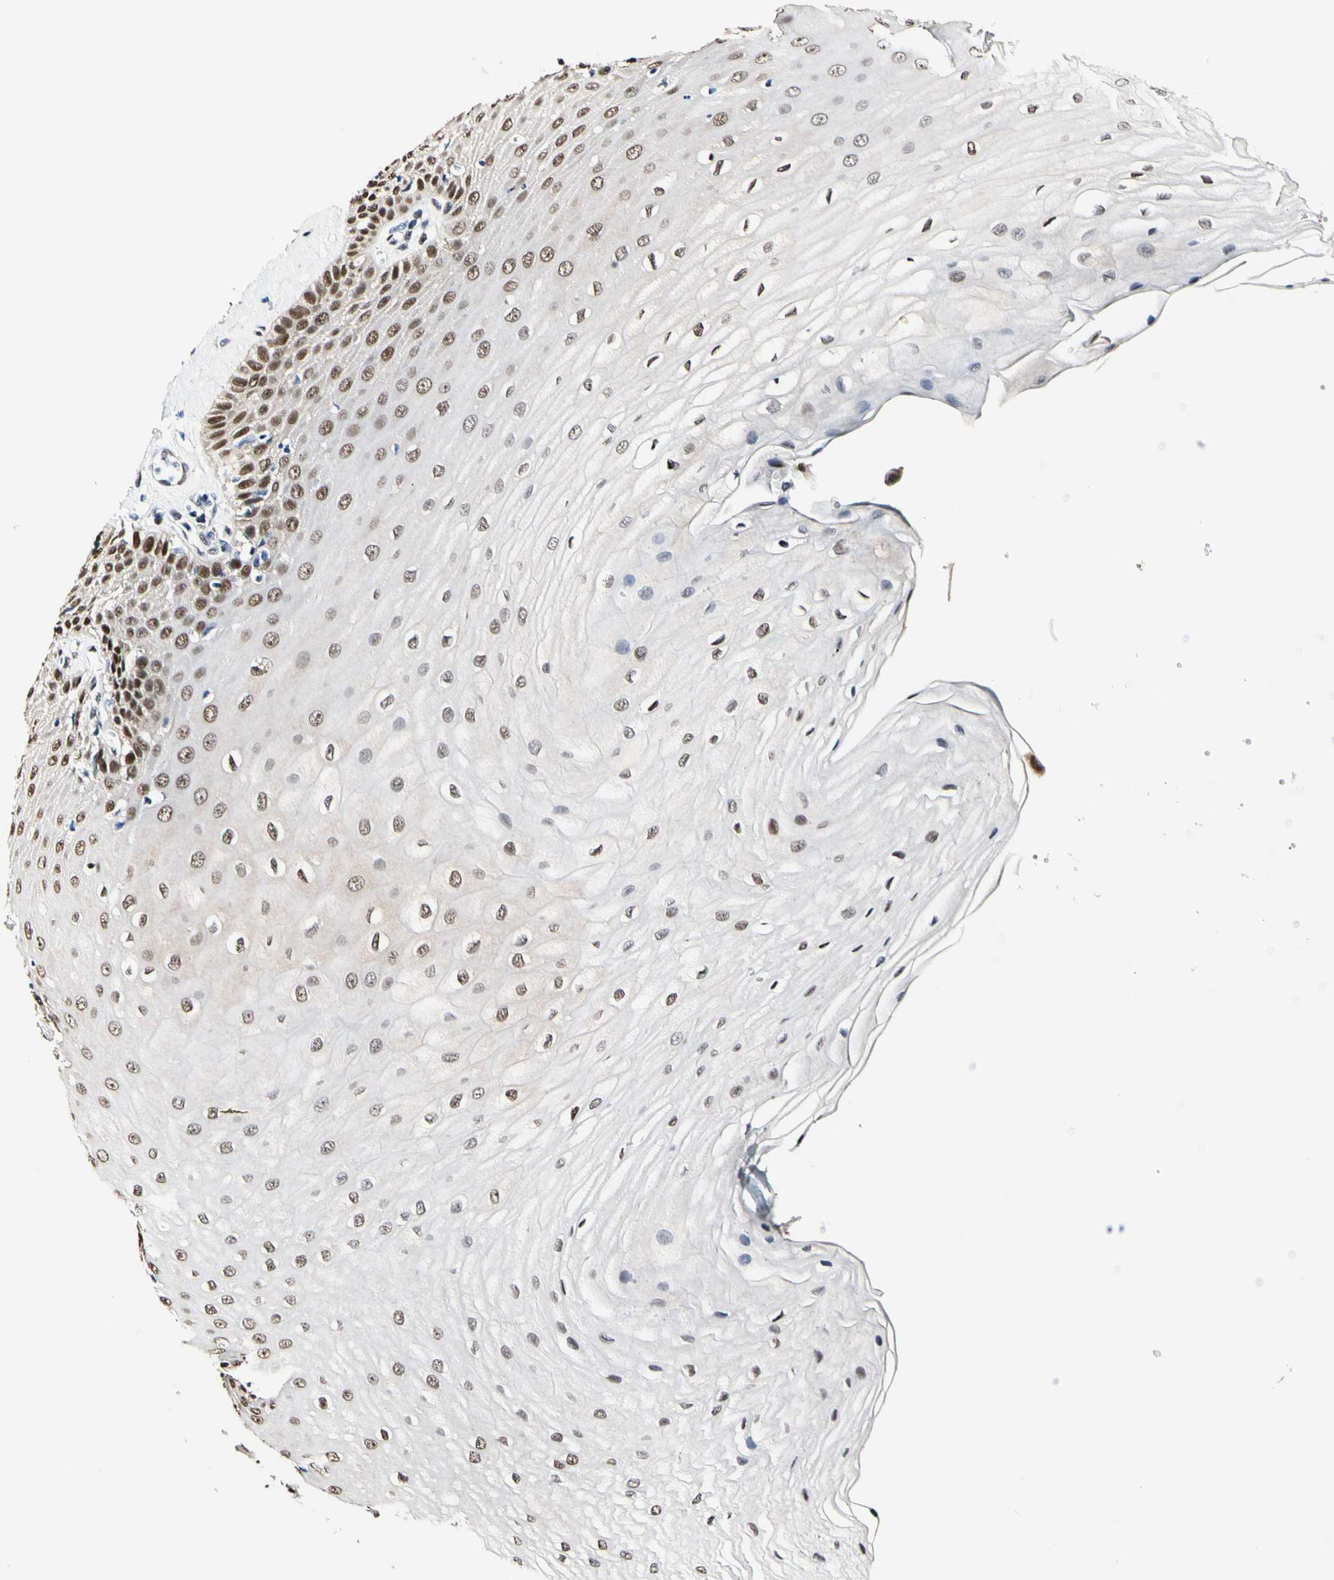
{"staining": {"intensity": "moderate", "quantity": ">75%", "location": "nuclear"}, "tissue": "esophagus", "cell_type": "Squamous epithelial cells", "image_type": "normal", "snomed": [{"axis": "morphology", "description": "Normal tissue, NOS"}, {"axis": "morphology", "description": "Squamous cell carcinoma, NOS"}, {"axis": "topography", "description": "Esophagus"}], "caption": "IHC (DAB (3,3'-diaminobenzidine)) staining of unremarkable human esophagus reveals moderate nuclear protein staining in about >75% of squamous epithelial cells. The staining is performed using DAB brown chromogen to label protein expression. The nuclei are counter-stained blue using hematoxylin.", "gene": "NFIA", "patient": {"sex": "male", "age": 65}}